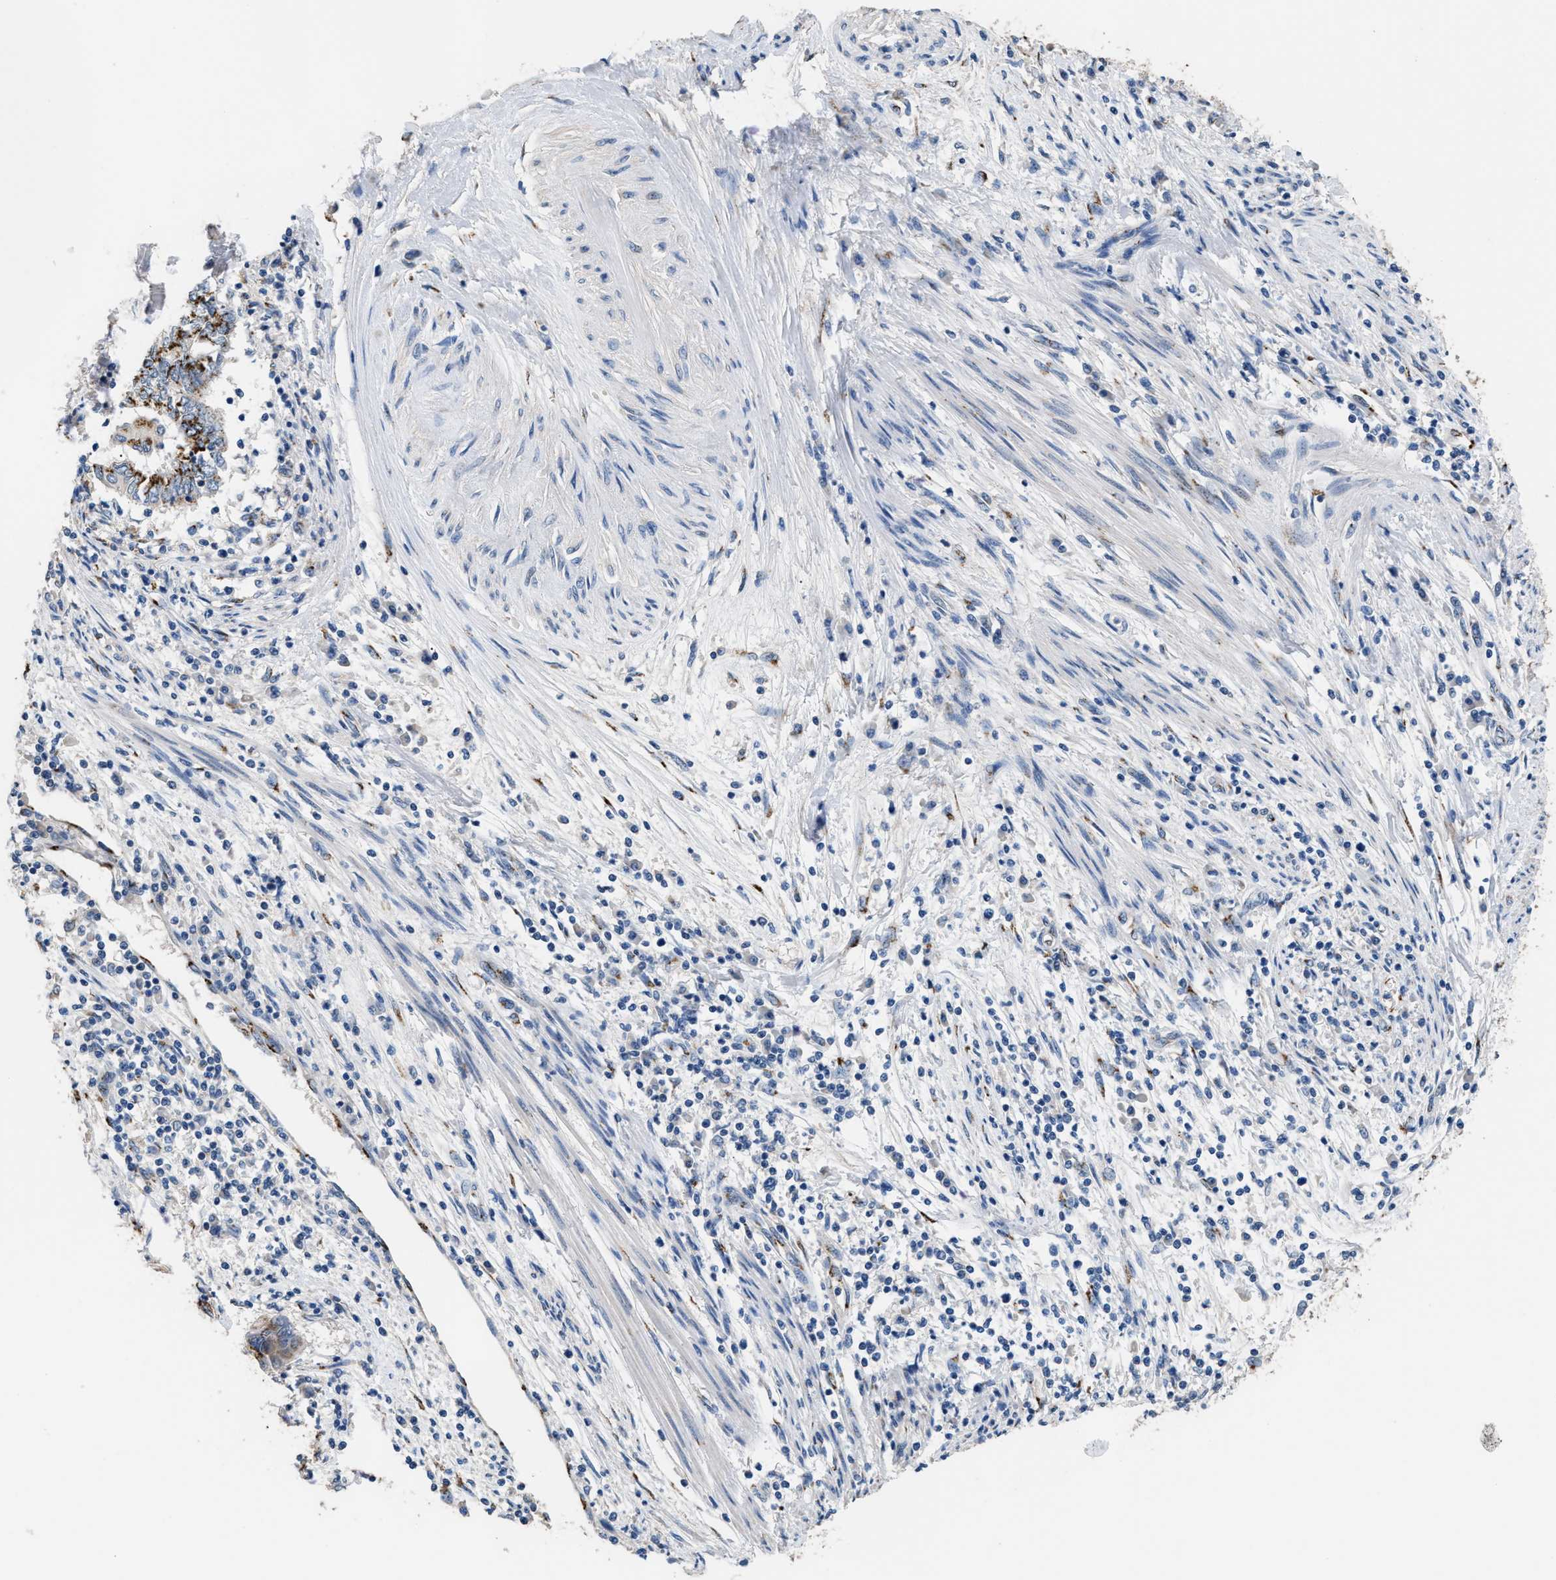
{"staining": {"intensity": "strong", "quantity": ">75%", "location": "nuclear"}, "tissue": "endometrial cancer", "cell_type": "Tumor cells", "image_type": "cancer", "snomed": [{"axis": "morphology", "description": "Adenocarcinoma, NOS"}, {"axis": "topography", "description": "Uterus"}, {"axis": "topography", "description": "Endometrium"}], "caption": "The photomicrograph displays immunohistochemical staining of adenocarcinoma (endometrial). There is strong nuclear positivity is identified in about >75% of tumor cells.", "gene": "GOLM1", "patient": {"sex": "female", "age": 70}}